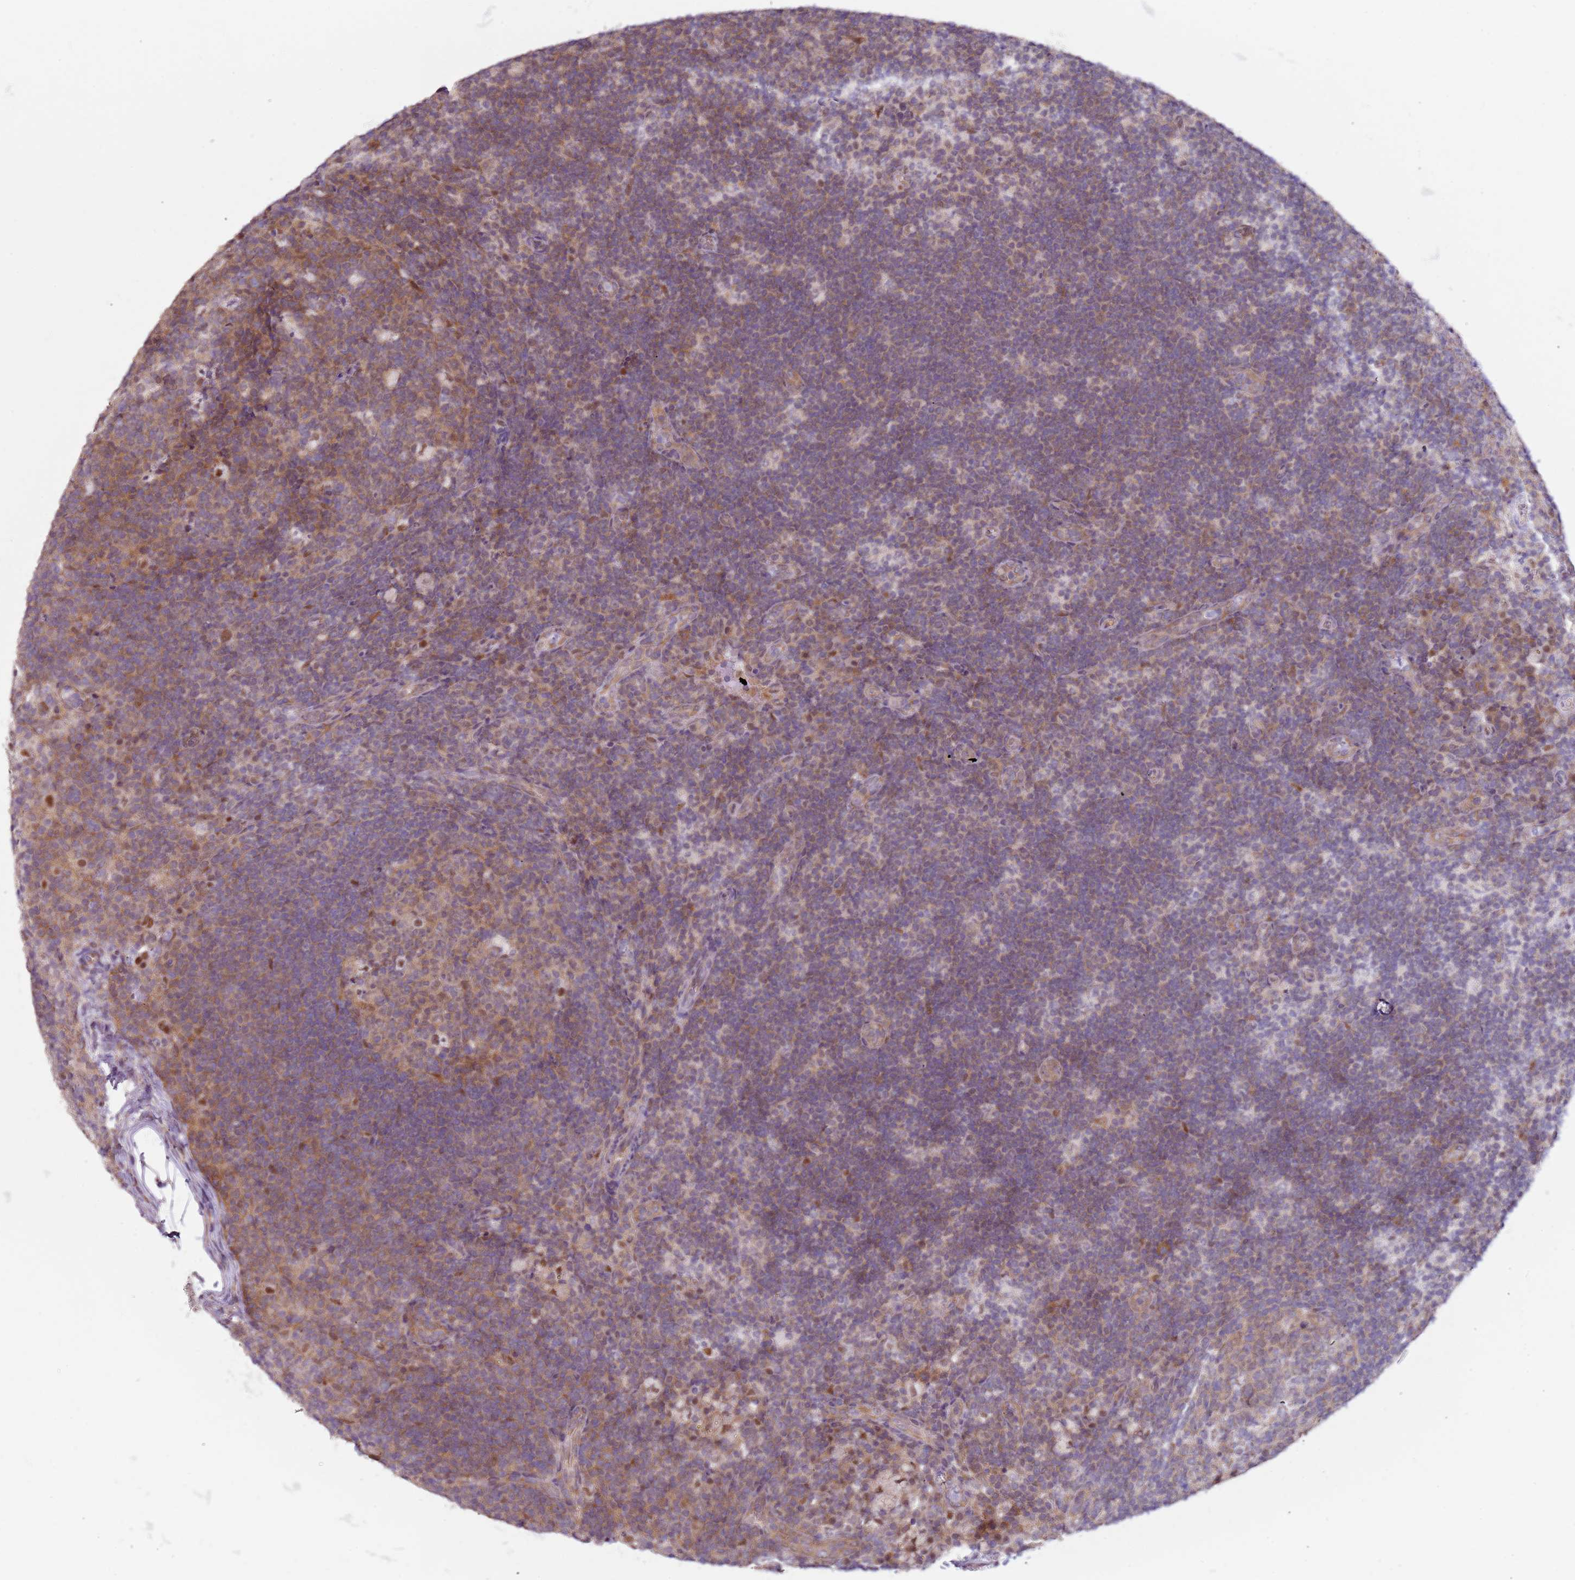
{"staining": {"intensity": "moderate", "quantity": "25%-75%", "location": "cytoplasmic/membranous,nuclear"}, "tissue": "lymph node", "cell_type": "Germinal center cells", "image_type": "normal", "snomed": [{"axis": "morphology", "description": "Normal tissue, NOS"}, {"axis": "topography", "description": "Lymph node"}], "caption": "This photomicrograph exhibits benign lymph node stained with IHC to label a protein in brown. The cytoplasmic/membranous,nuclear of germinal center cells show moderate positivity for the protein. Nuclei are counter-stained blue.", "gene": "PSMD4", "patient": {"sex": "female", "age": 31}}